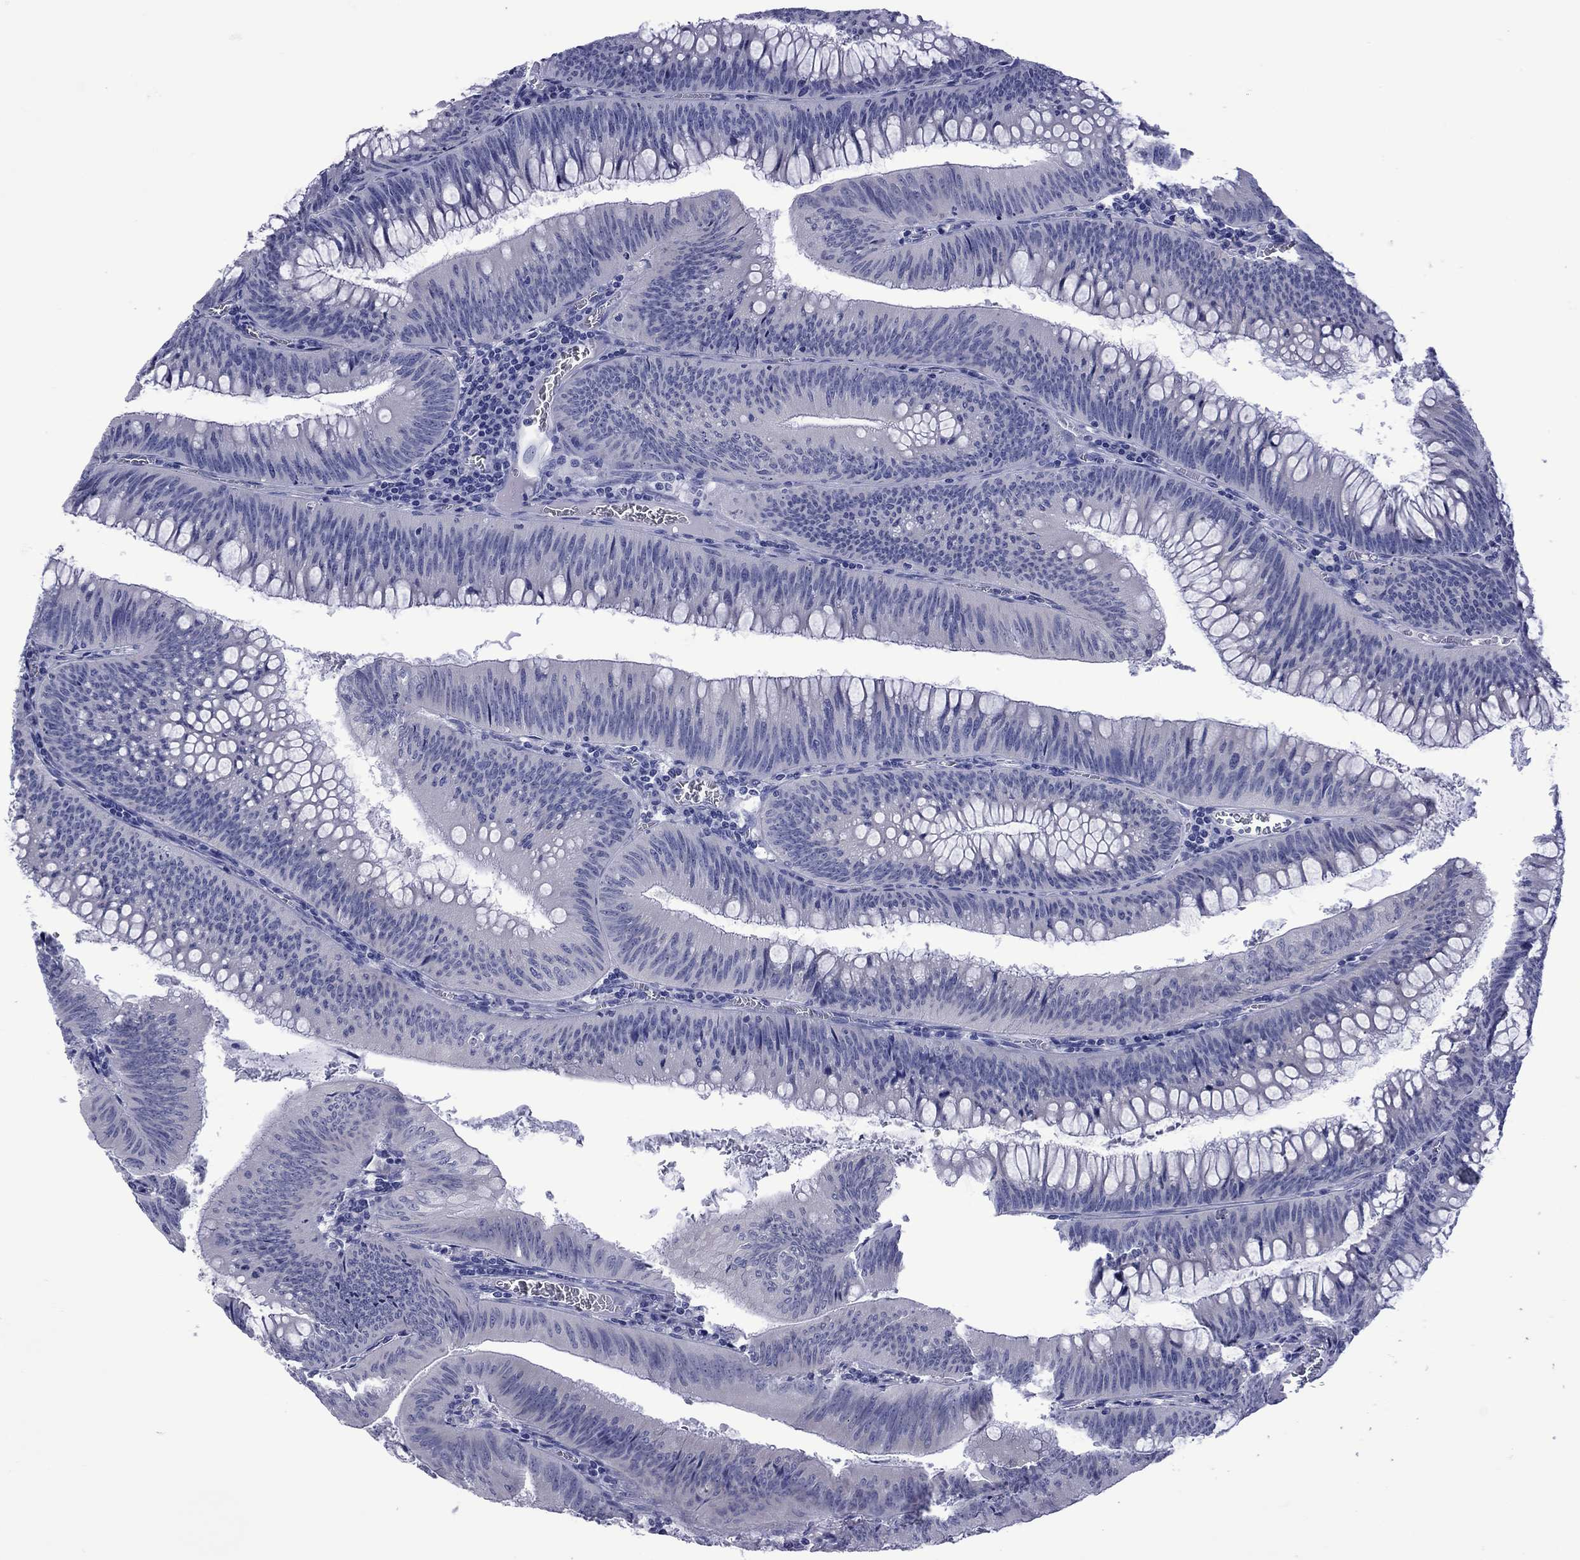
{"staining": {"intensity": "negative", "quantity": "none", "location": "none"}, "tissue": "colorectal cancer", "cell_type": "Tumor cells", "image_type": "cancer", "snomed": [{"axis": "morphology", "description": "Adenocarcinoma, NOS"}, {"axis": "topography", "description": "Rectum"}], "caption": "There is no significant expression in tumor cells of colorectal adenocarcinoma. (DAB immunohistochemistry (IHC) with hematoxylin counter stain).", "gene": "EPPIN", "patient": {"sex": "female", "age": 72}}